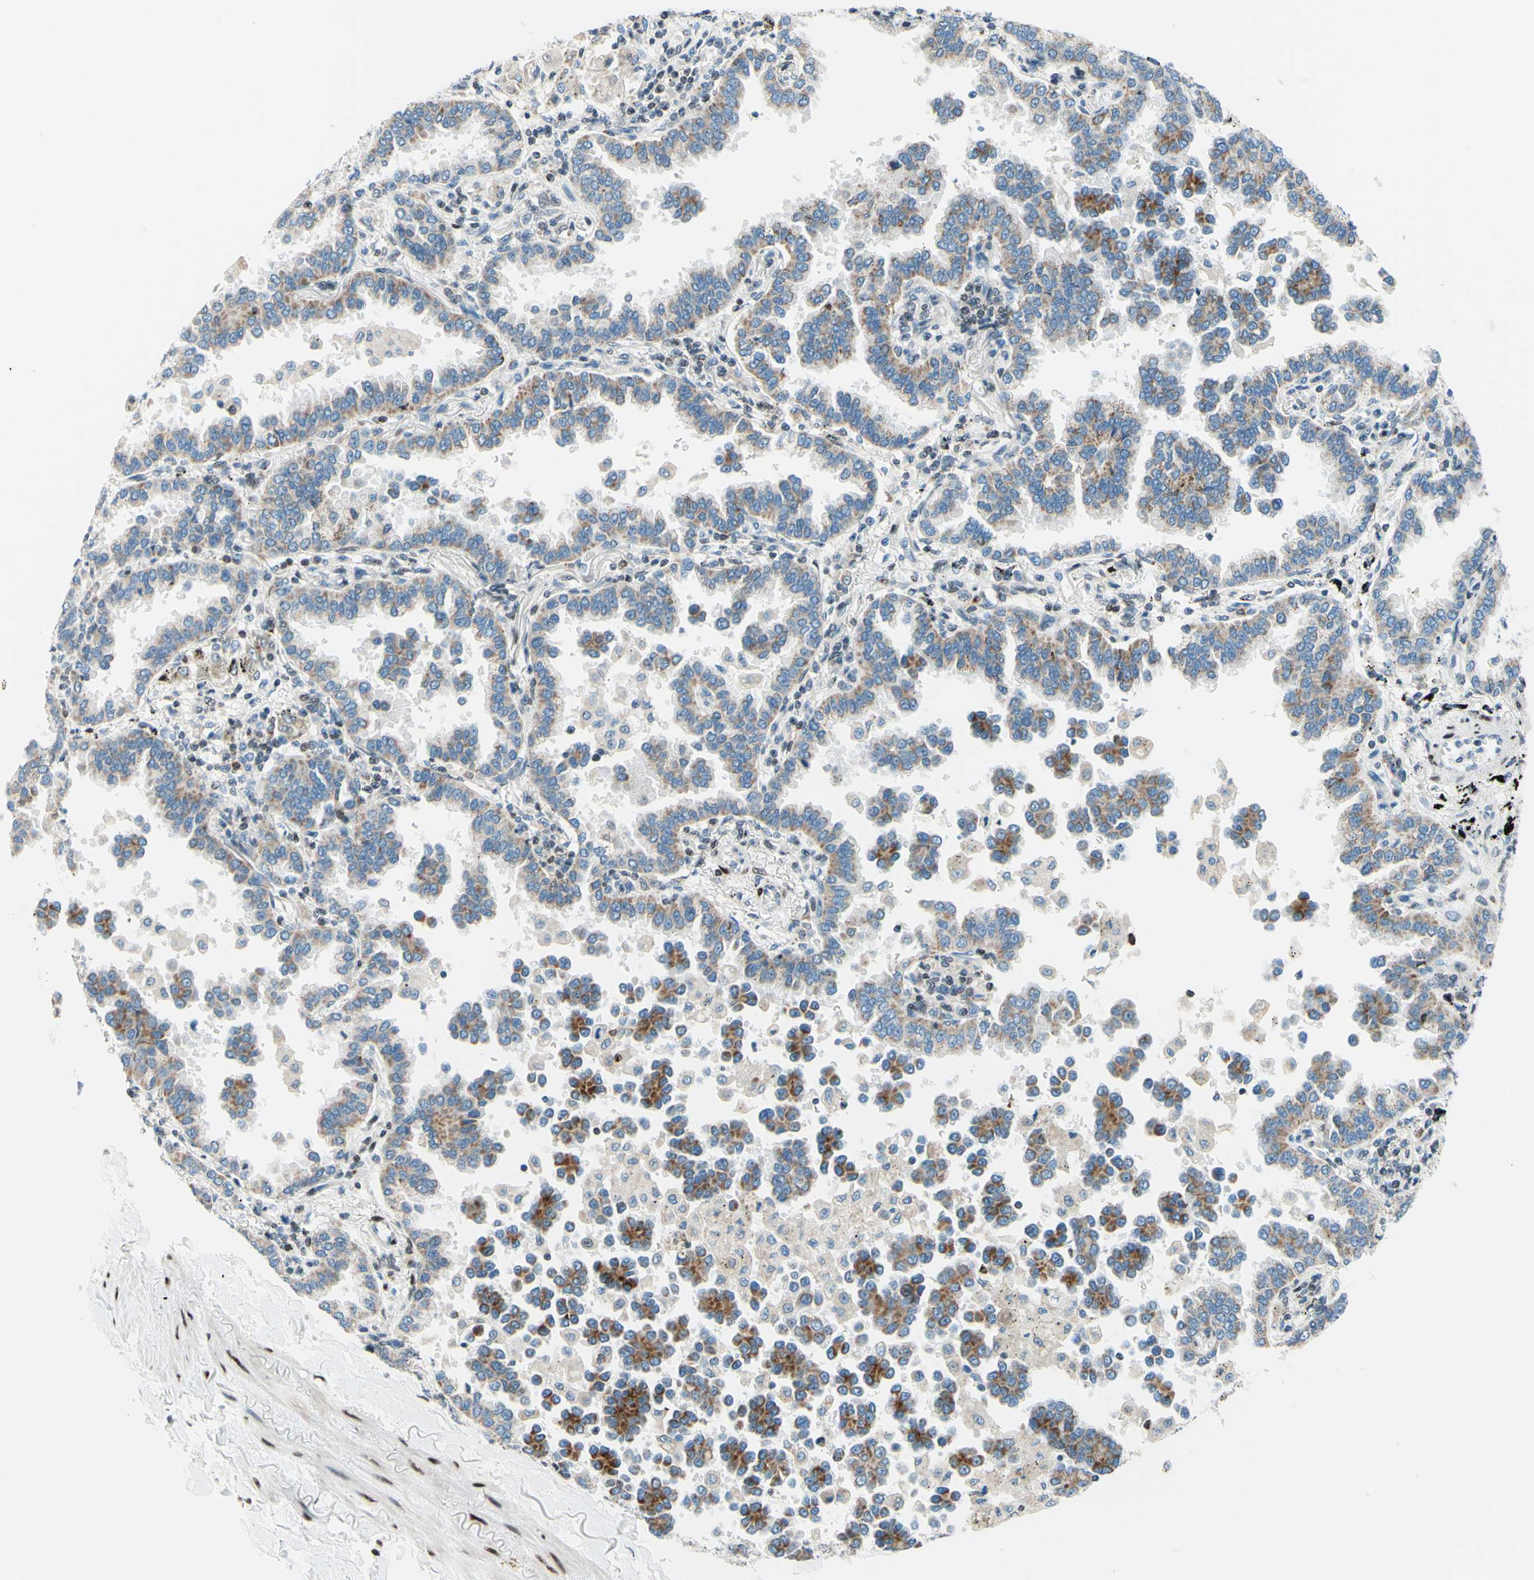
{"staining": {"intensity": "weak", "quantity": ">75%", "location": "cytoplasmic/membranous"}, "tissue": "lung cancer", "cell_type": "Tumor cells", "image_type": "cancer", "snomed": [{"axis": "morphology", "description": "Normal tissue, NOS"}, {"axis": "morphology", "description": "Adenocarcinoma, NOS"}, {"axis": "topography", "description": "Lung"}], "caption": "This histopathology image displays IHC staining of lung cancer, with low weak cytoplasmic/membranous staining in about >75% of tumor cells.", "gene": "CBX7", "patient": {"sex": "male", "age": 59}}